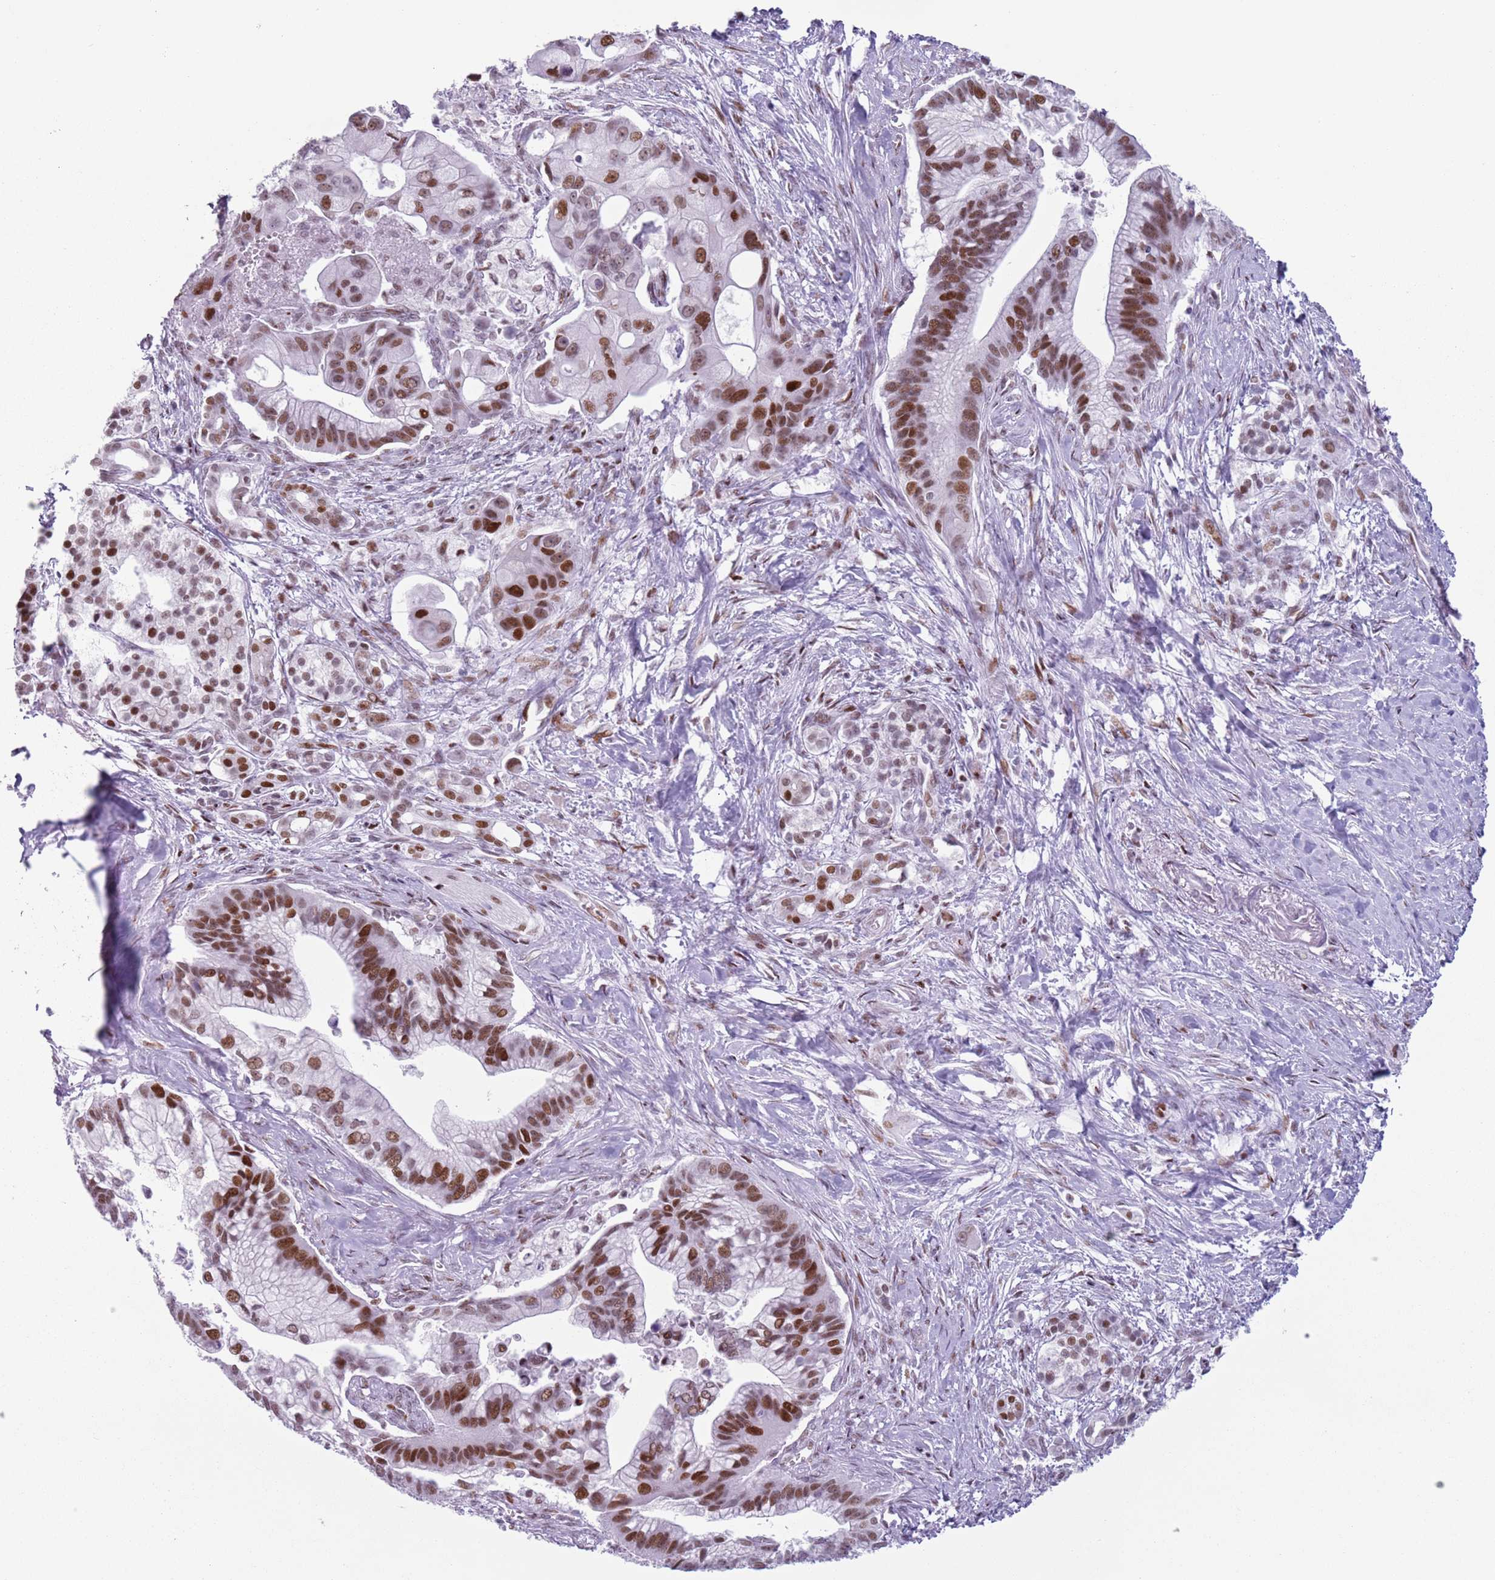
{"staining": {"intensity": "moderate", "quantity": ">75%", "location": "nuclear"}, "tissue": "pancreatic cancer", "cell_type": "Tumor cells", "image_type": "cancer", "snomed": [{"axis": "morphology", "description": "Adenocarcinoma, NOS"}, {"axis": "topography", "description": "Pancreas"}], "caption": "Protein analysis of pancreatic cancer (adenocarcinoma) tissue displays moderate nuclear positivity in about >75% of tumor cells.", "gene": "FAM104B", "patient": {"sex": "male", "age": 68}}